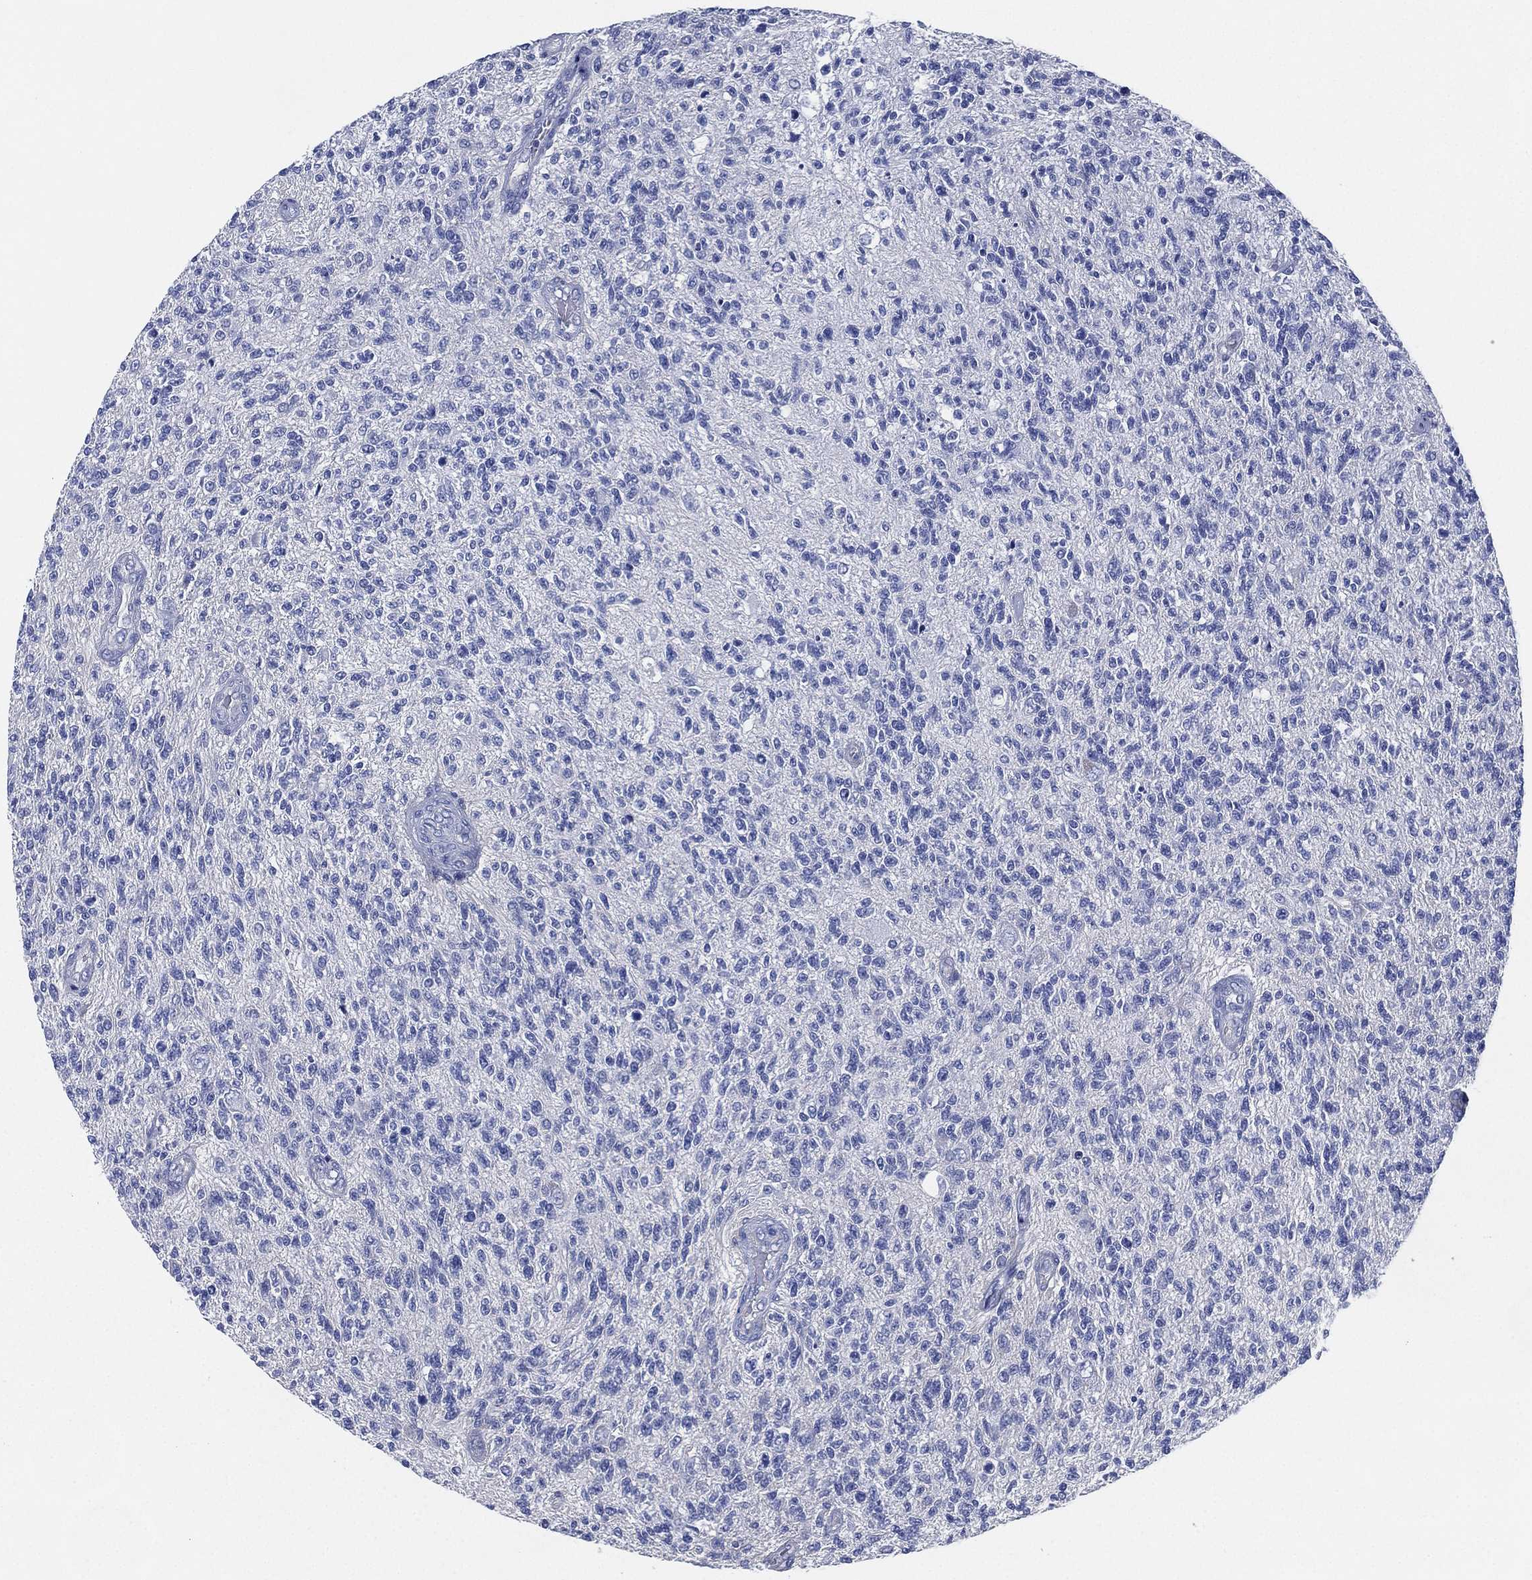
{"staining": {"intensity": "negative", "quantity": "none", "location": "none"}, "tissue": "glioma", "cell_type": "Tumor cells", "image_type": "cancer", "snomed": [{"axis": "morphology", "description": "Glioma, malignant, High grade"}, {"axis": "topography", "description": "Brain"}], "caption": "A high-resolution micrograph shows IHC staining of glioma, which reveals no significant expression in tumor cells. Brightfield microscopy of immunohistochemistry stained with DAB (3,3'-diaminobenzidine) (brown) and hematoxylin (blue), captured at high magnification.", "gene": "CCDC70", "patient": {"sex": "male", "age": 56}}